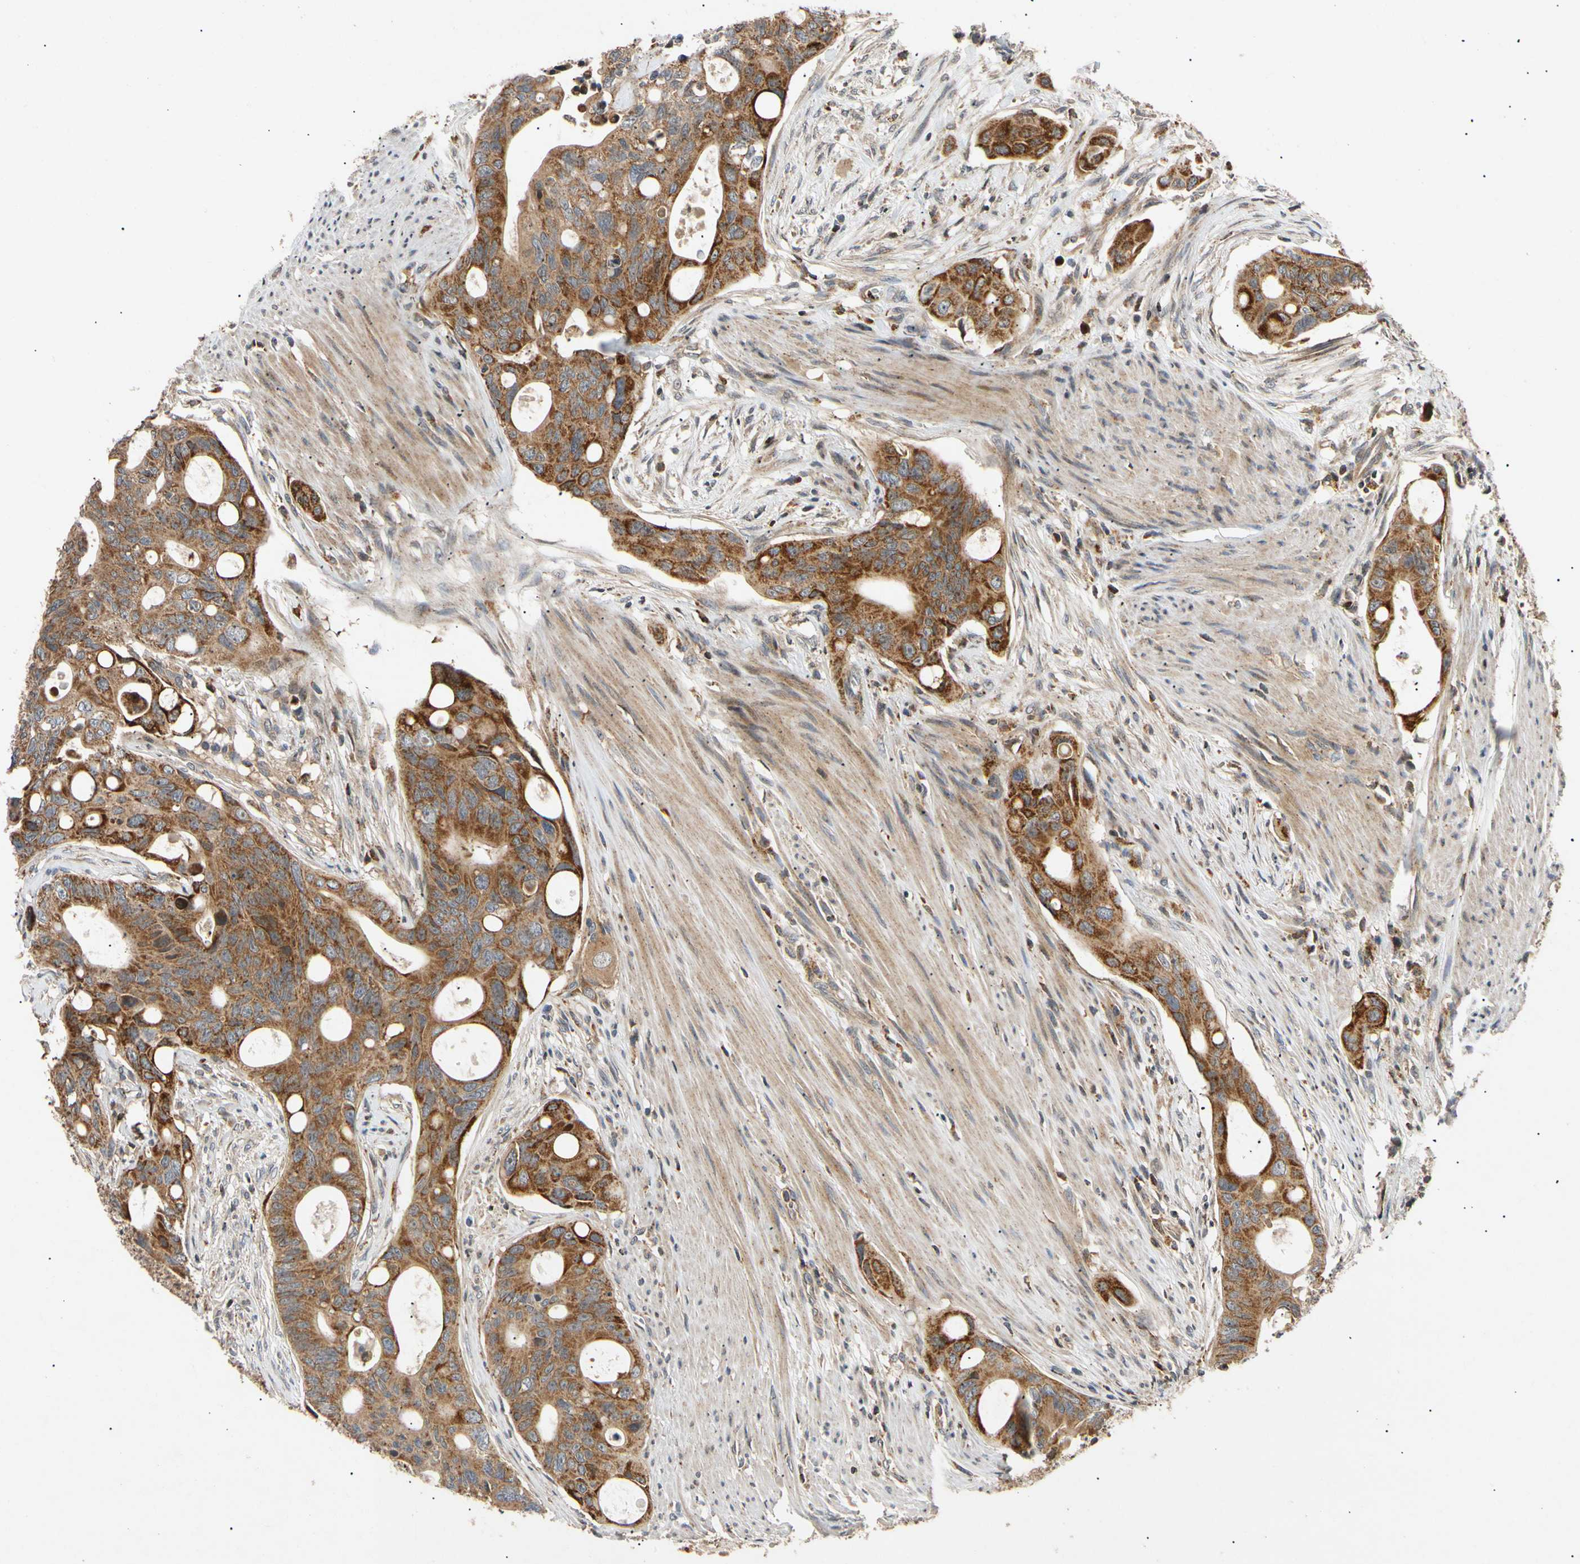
{"staining": {"intensity": "strong", "quantity": ">75%", "location": "cytoplasmic/membranous"}, "tissue": "colorectal cancer", "cell_type": "Tumor cells", "image_type": "cancer", "snomed": [{"axis": "morphology", "description": "Adenocarcinoma, NOS"}, {"axis": "topography", "description": "Colon"}], "caption": "Colorectal cancer stained for a protein shows strong cytoplasmic/membranous positivity in tumor cells.", "gene": "MRPS22", "patient": {"sex": "female", "age": 57}}